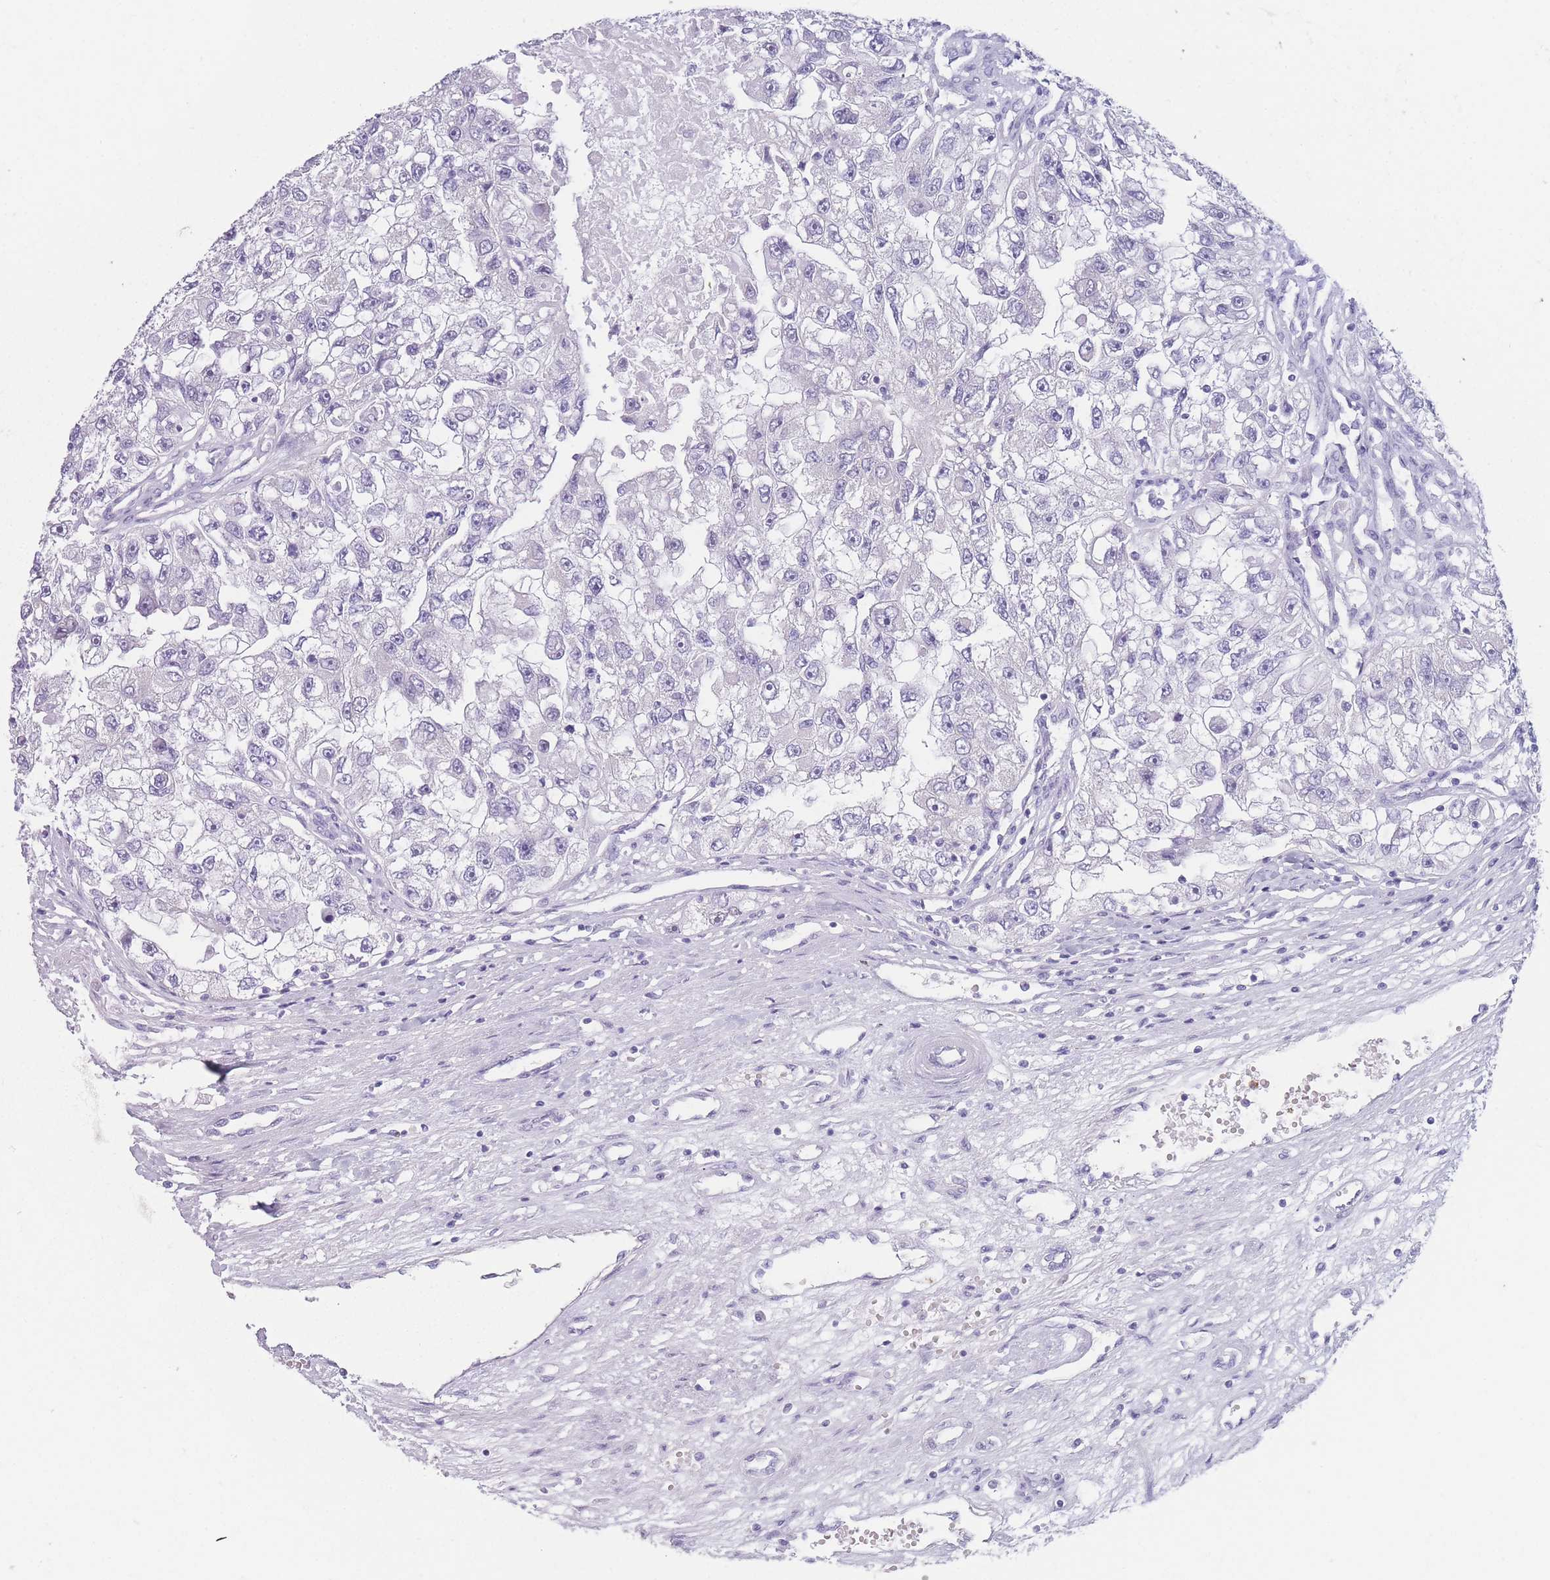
{"staining": {"intensity": "negative", "quantity": "none", "location": "none"}, "tissue": "renal cancer", "cell_type": "Tumor cells", "image_type": "cancer", "snomed": [{"axis": "morphology", "description": "Adenocarcinoma, NOS"}, {"axis": "topography", "description": "Kidney"}], "caption": "An immunohistochemistry (IHC) image of renal adenocarcinoma is shown. There is no staining in tumor cells of renal adenocarcinoma. (Immunohistochemistry, brightfield microscopy, high magnification).", "gene": "ZNF627", "patient": {"sex": "male", "age": 63}}